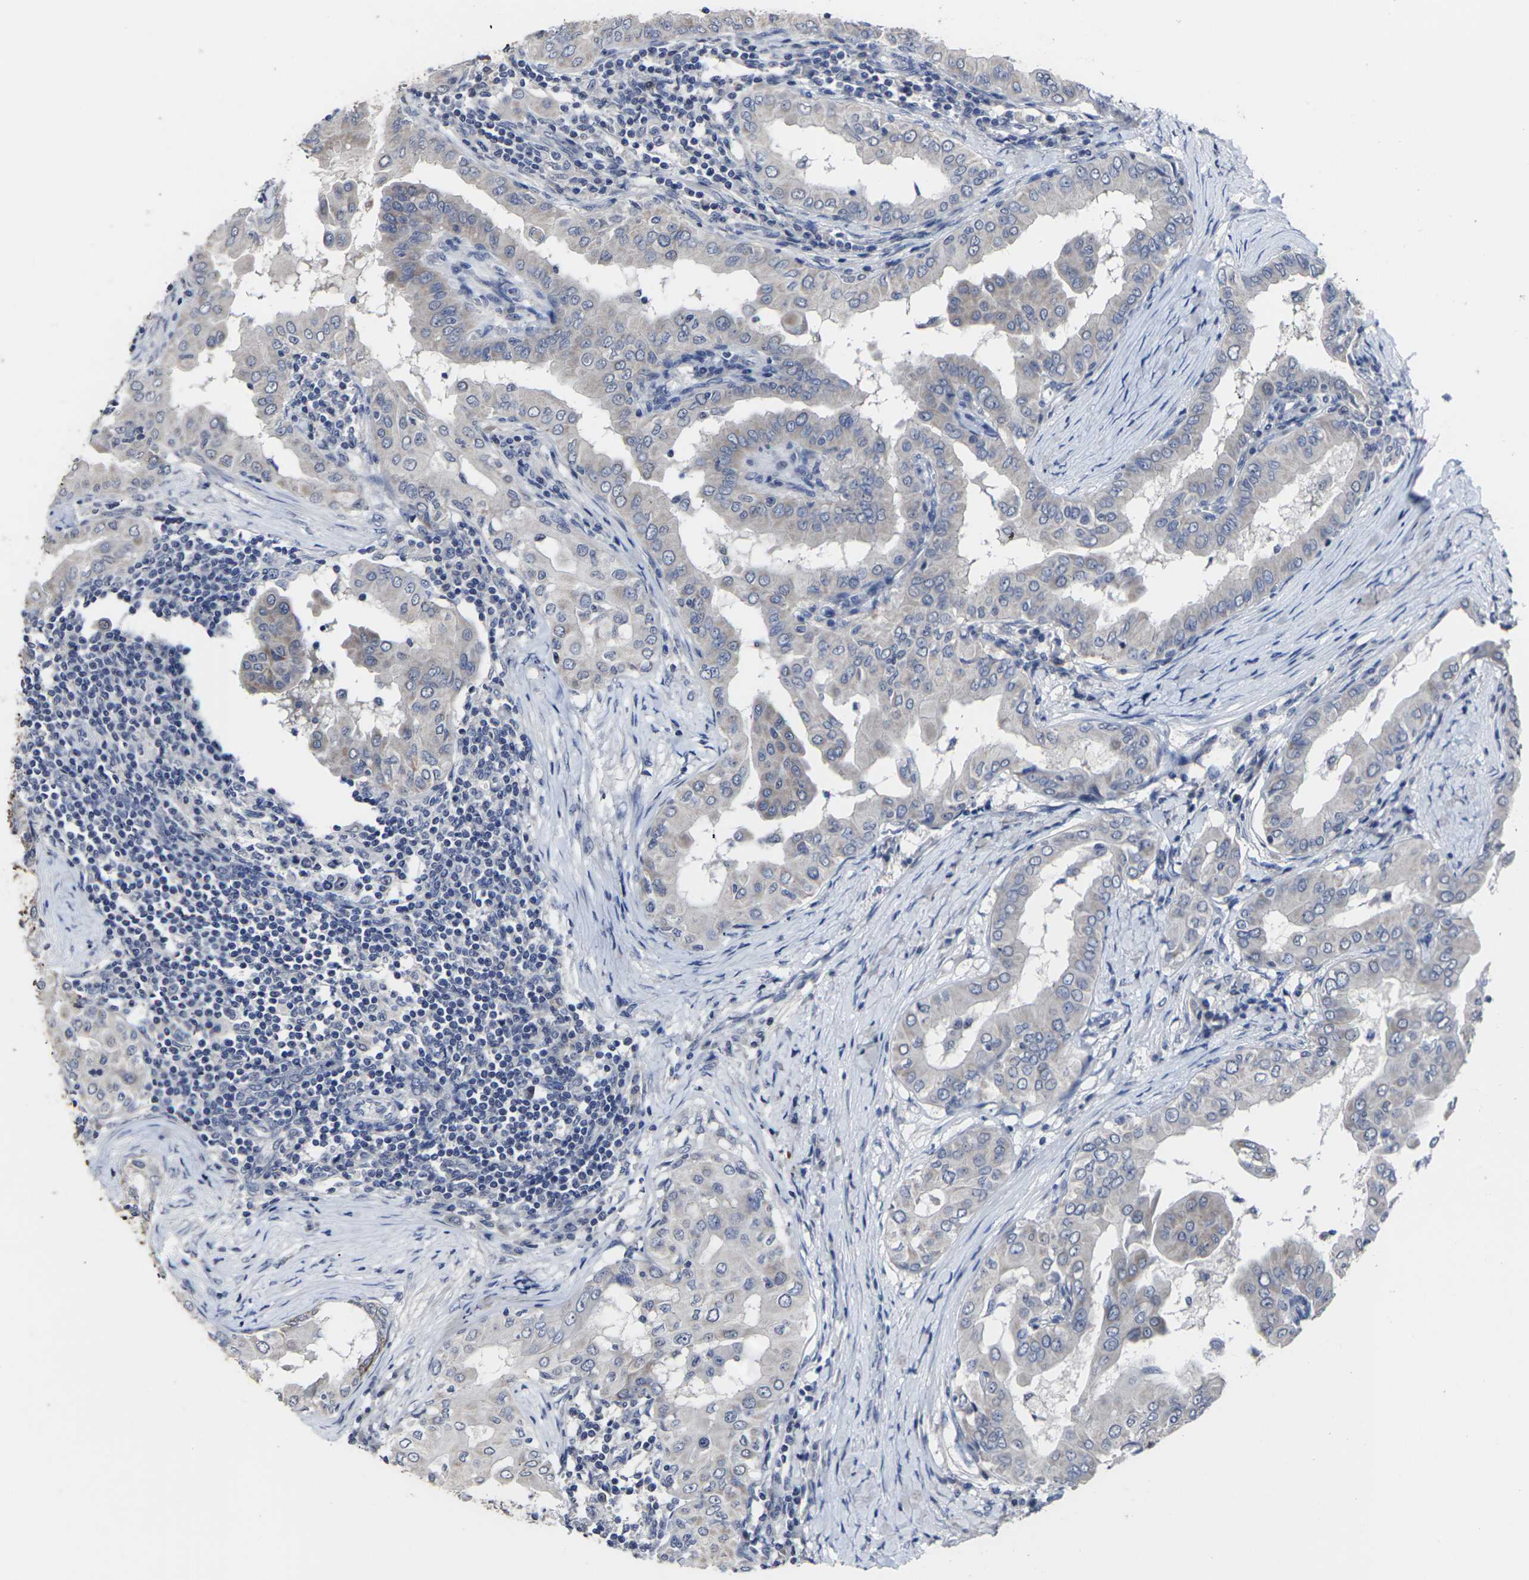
{"staining": {"intensity": "negative", "quantity": "none", "location": "none"}, "tissue": "thyroid cancer", "cell_type": "Tumor cells", "image_type": "cancer", "snomed": [{"axis": "morphology", "description": "Papillary adenocarcinoma, NOS"}, {"axis": "topography", "description": "Thyroid gland"}], "caption": "Human thyroid papillary adenocarcinoma stained for a protein using immunohistochemistry displays no staining in tumor cells.", "gene": "MSANTD4", "patient": {"sex": "male", "age": 33}}